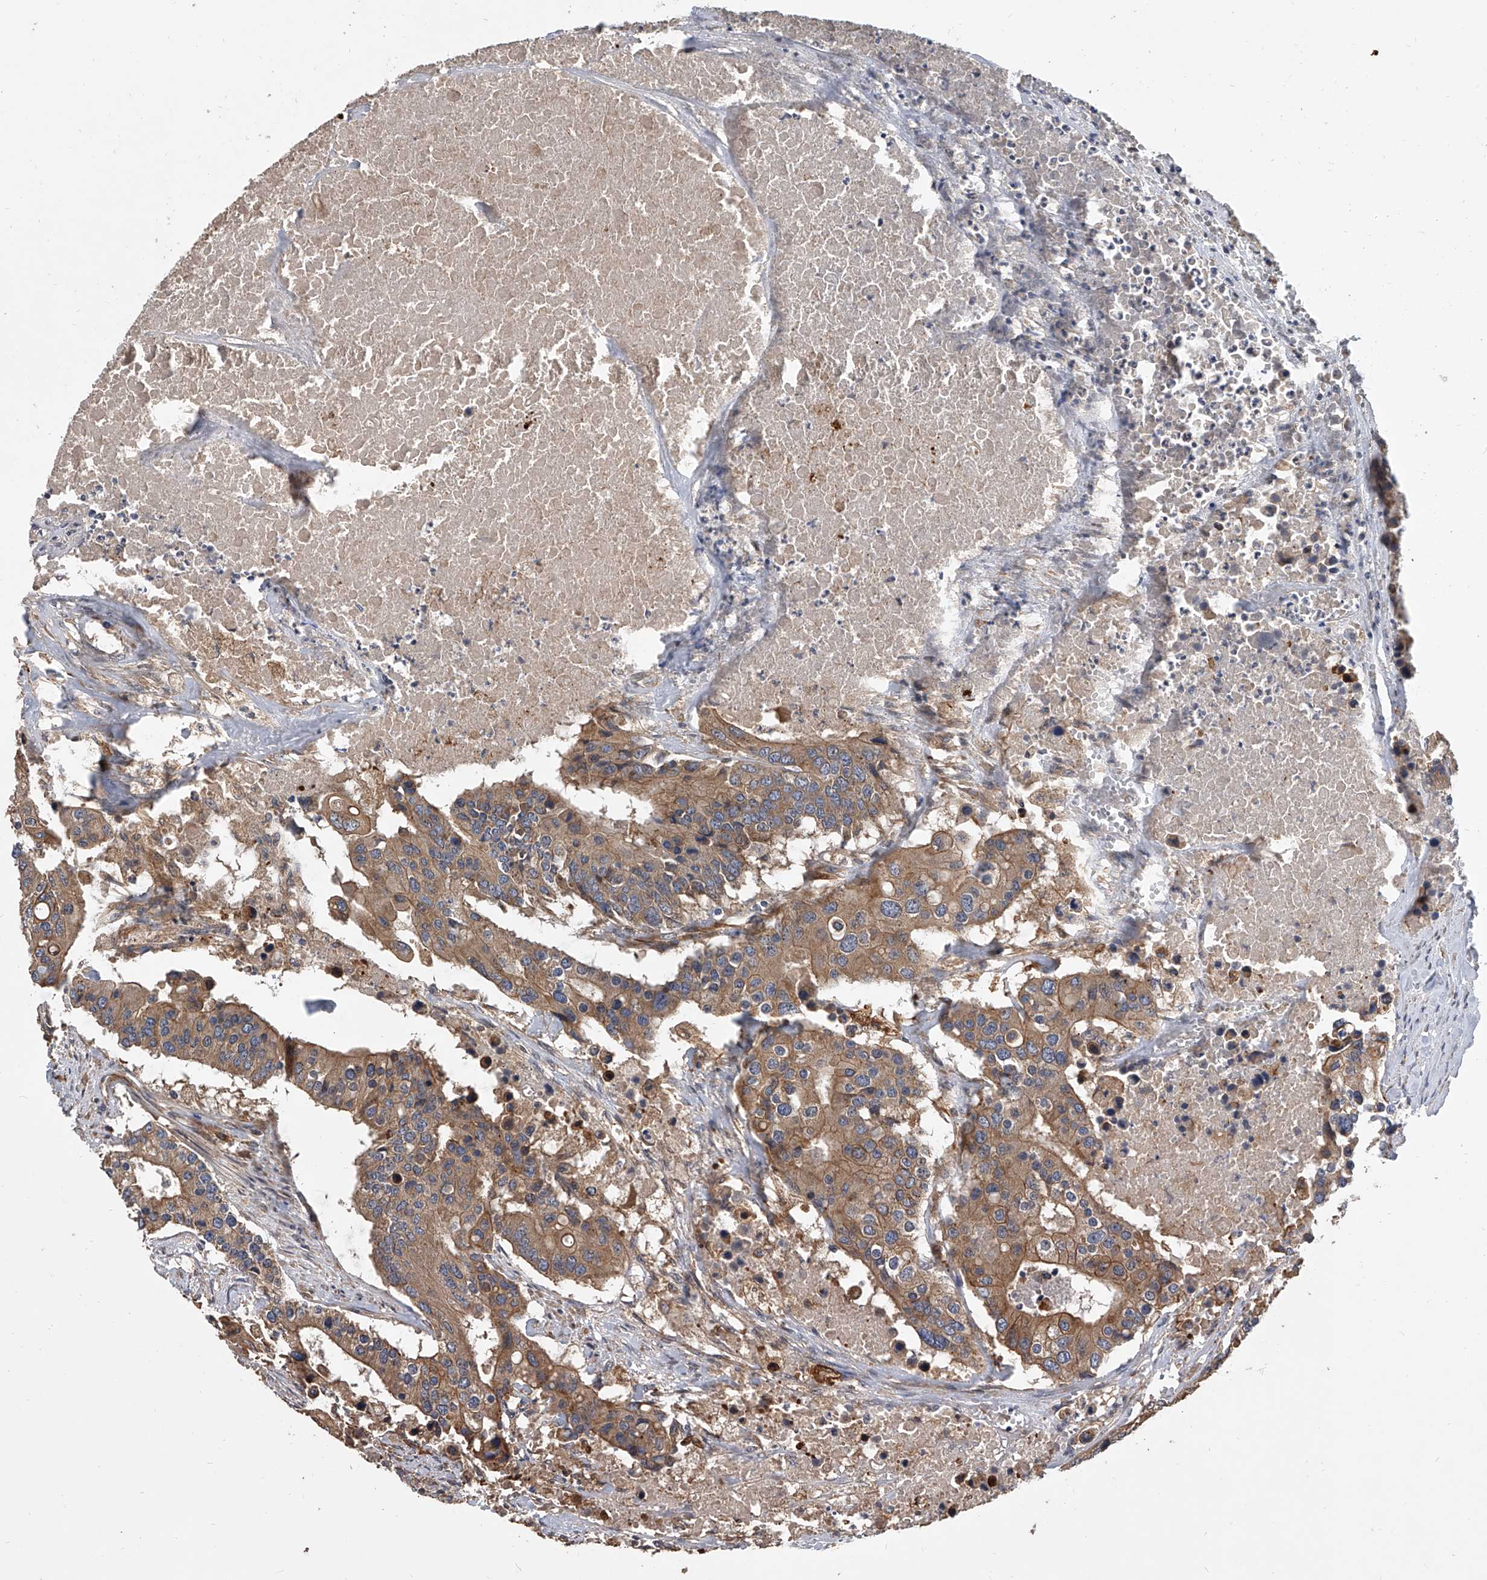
{"staining": {"intensity": "moderate", "quantity": ">75%", "location": "cytoplasmic/membranous"}, "tissue": "colorectal cancer", "cell_type": "Tumor cells", "image_type": "cancer", "snomed": [{"axis": "morphology", "description": "Adenocarcinoma, NOS"}, {"axis": "topography", "description": "Colon"}], "caption": "The photomicrograph displays staining of colorectal cancer (adenocarcinoma), revealing moderate cytoplasmic/membranous protein positivity (brown color) within tumor cells.", "gene": "EXOC4", "patient": {"sex": "male", "age": 77}}